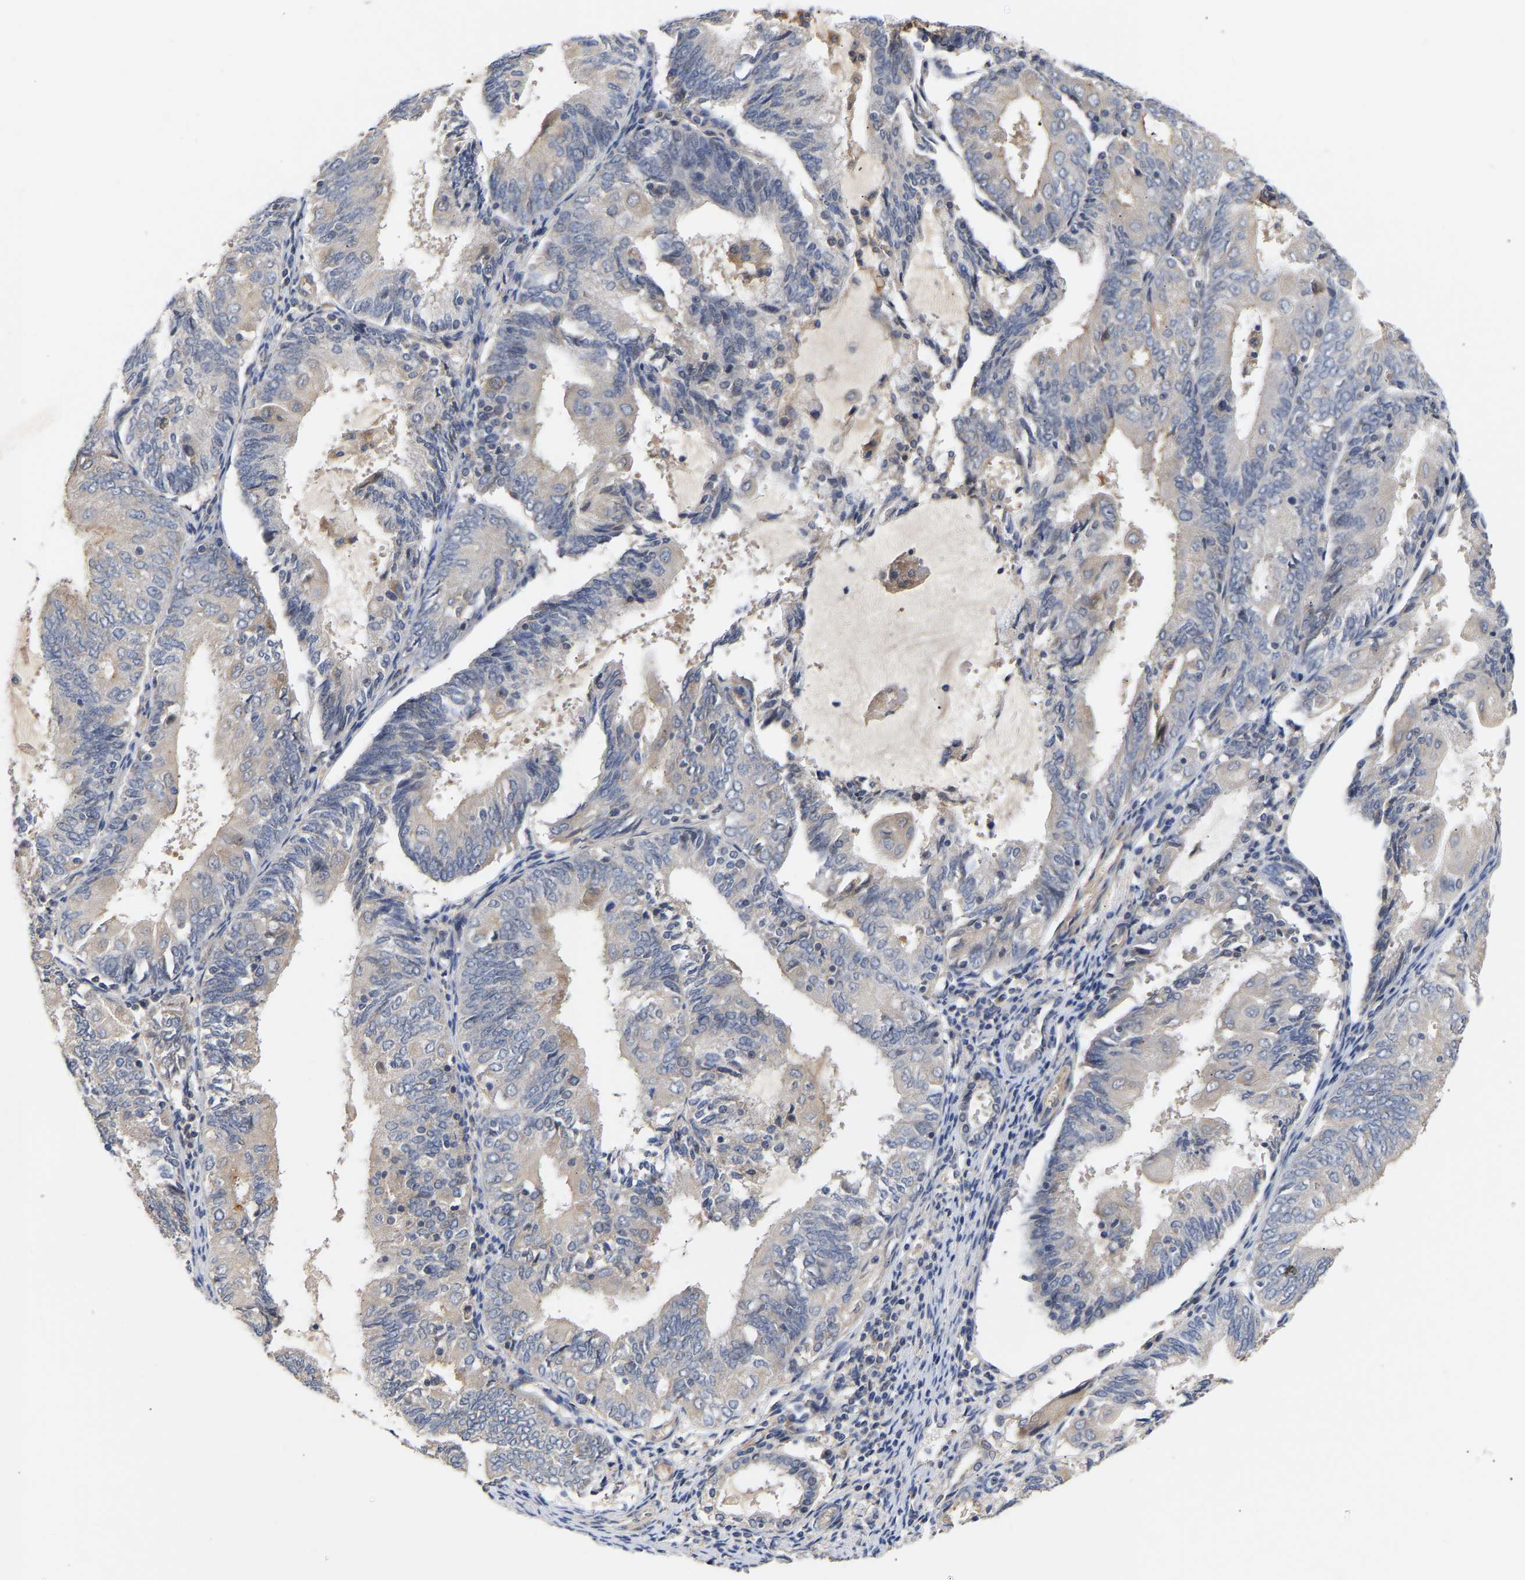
{"staining": {"intensity": "negative", "quantity": "none", "location": "none"}, "tissue": "endometrial cancer", "cell_type": "Tumor cells", "image_type": "cancer", "snomed": [{"axis": "morphology", "description": "Adenocarcinoma, NOS"}, {"axis": "topography", "description": "Endometrium"}], "caption": "Immunohistochemistry of adenocarcinoma (endometrial) displays no staining in tumor cells.", "gene": "KASH5", "patient": {"sex": "female", "age": 81}}